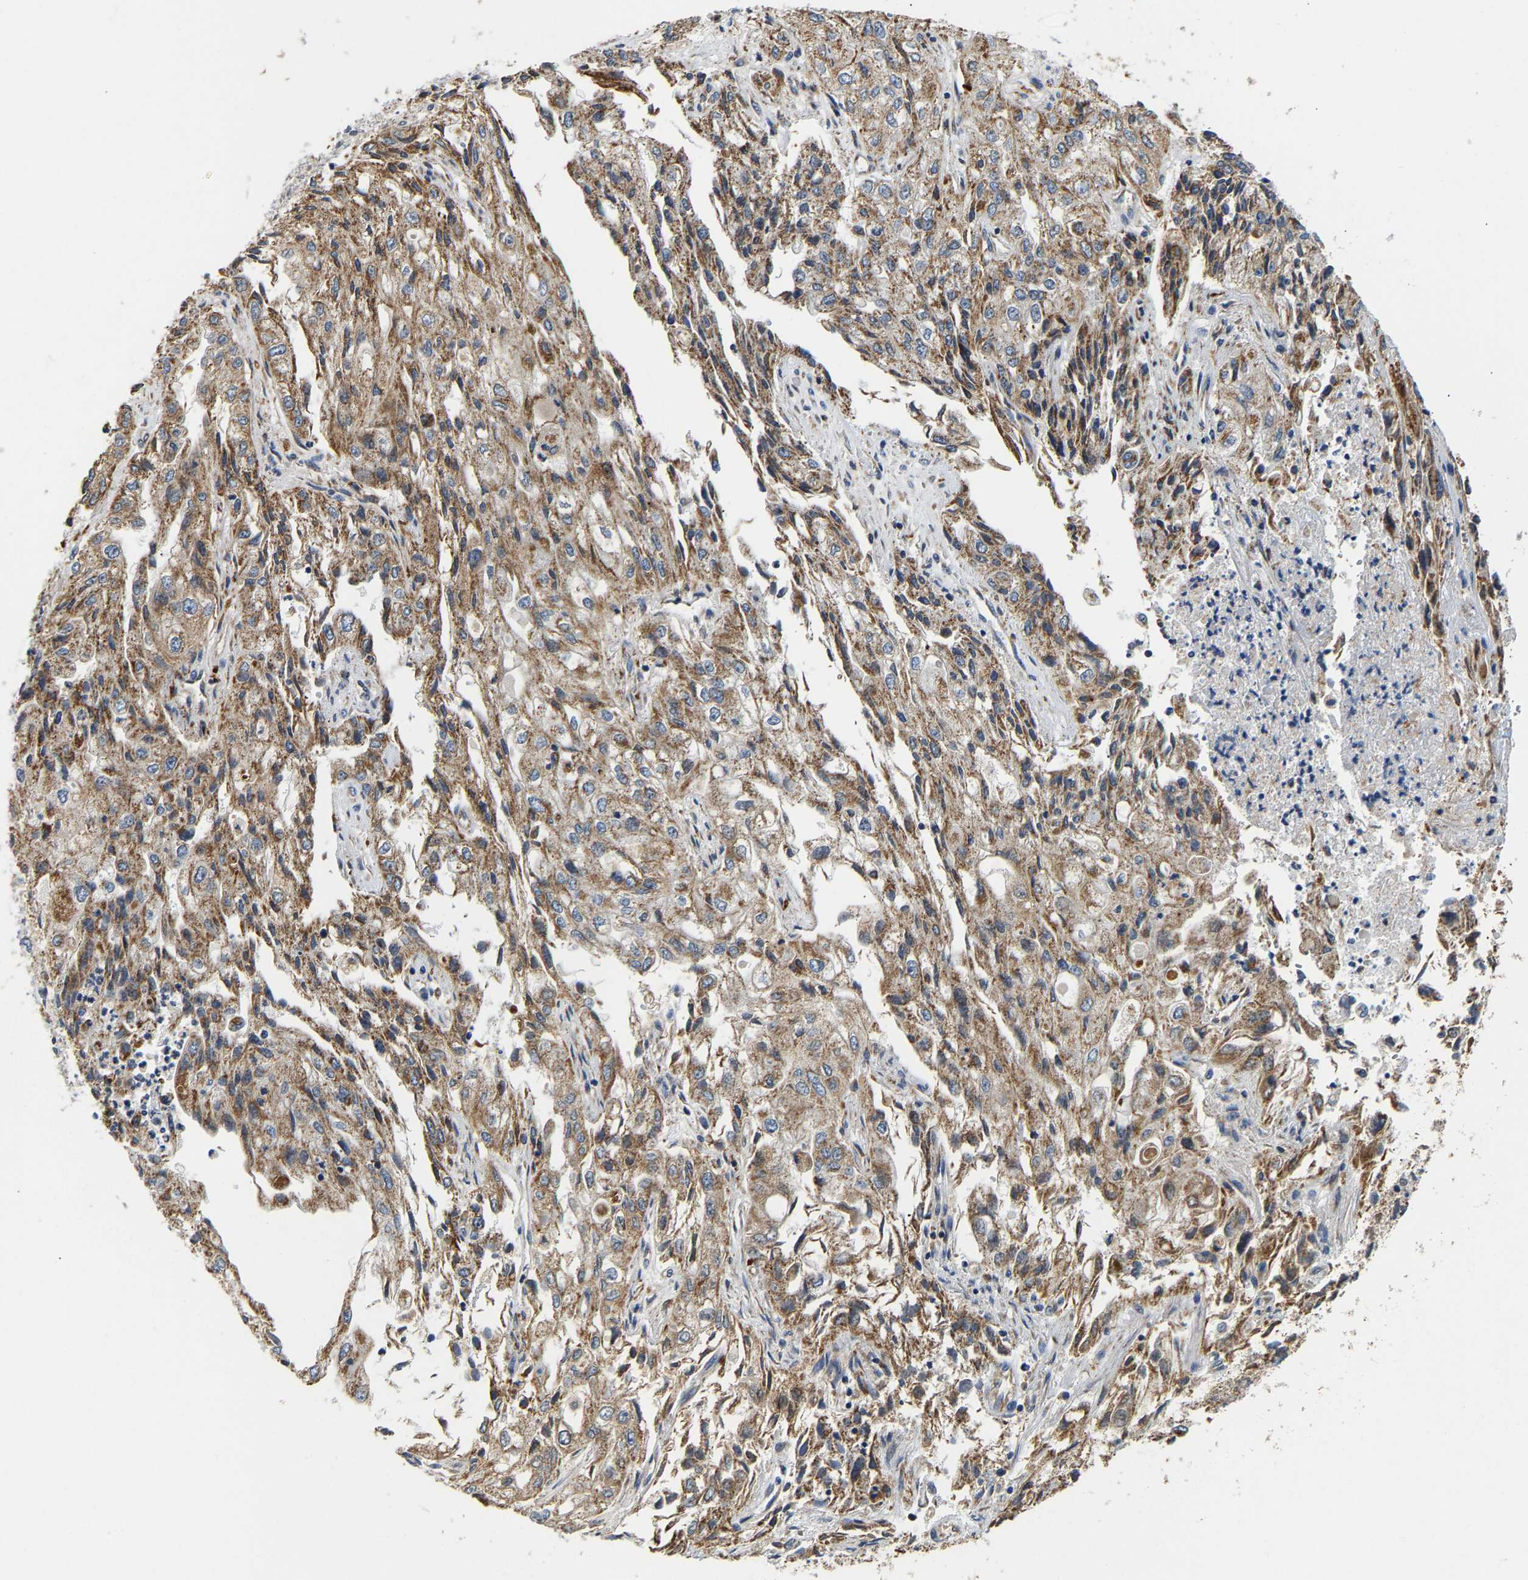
{"staining": {"intensity": "moderate", "quantity": ">75%", "location": "cytoplasmic/membranous"}, "tissue": "endometrial cancer", "cell_type": "Tumor cells", "image_type": "cancer", "snomed": [{"axis": "morphology", "description": "Adenocarcinoma, NOS"}, {"axis": "topography", "description": "Endometrium"}], "caption": "Protein staining of endometrial adenocarcinoma tissue shows moderate cytoplasmic/membranous positivity in approximately >75% of tumor cells.", "gene": "GIMAP7", "patient": {"sex": "female", "age": 49}}